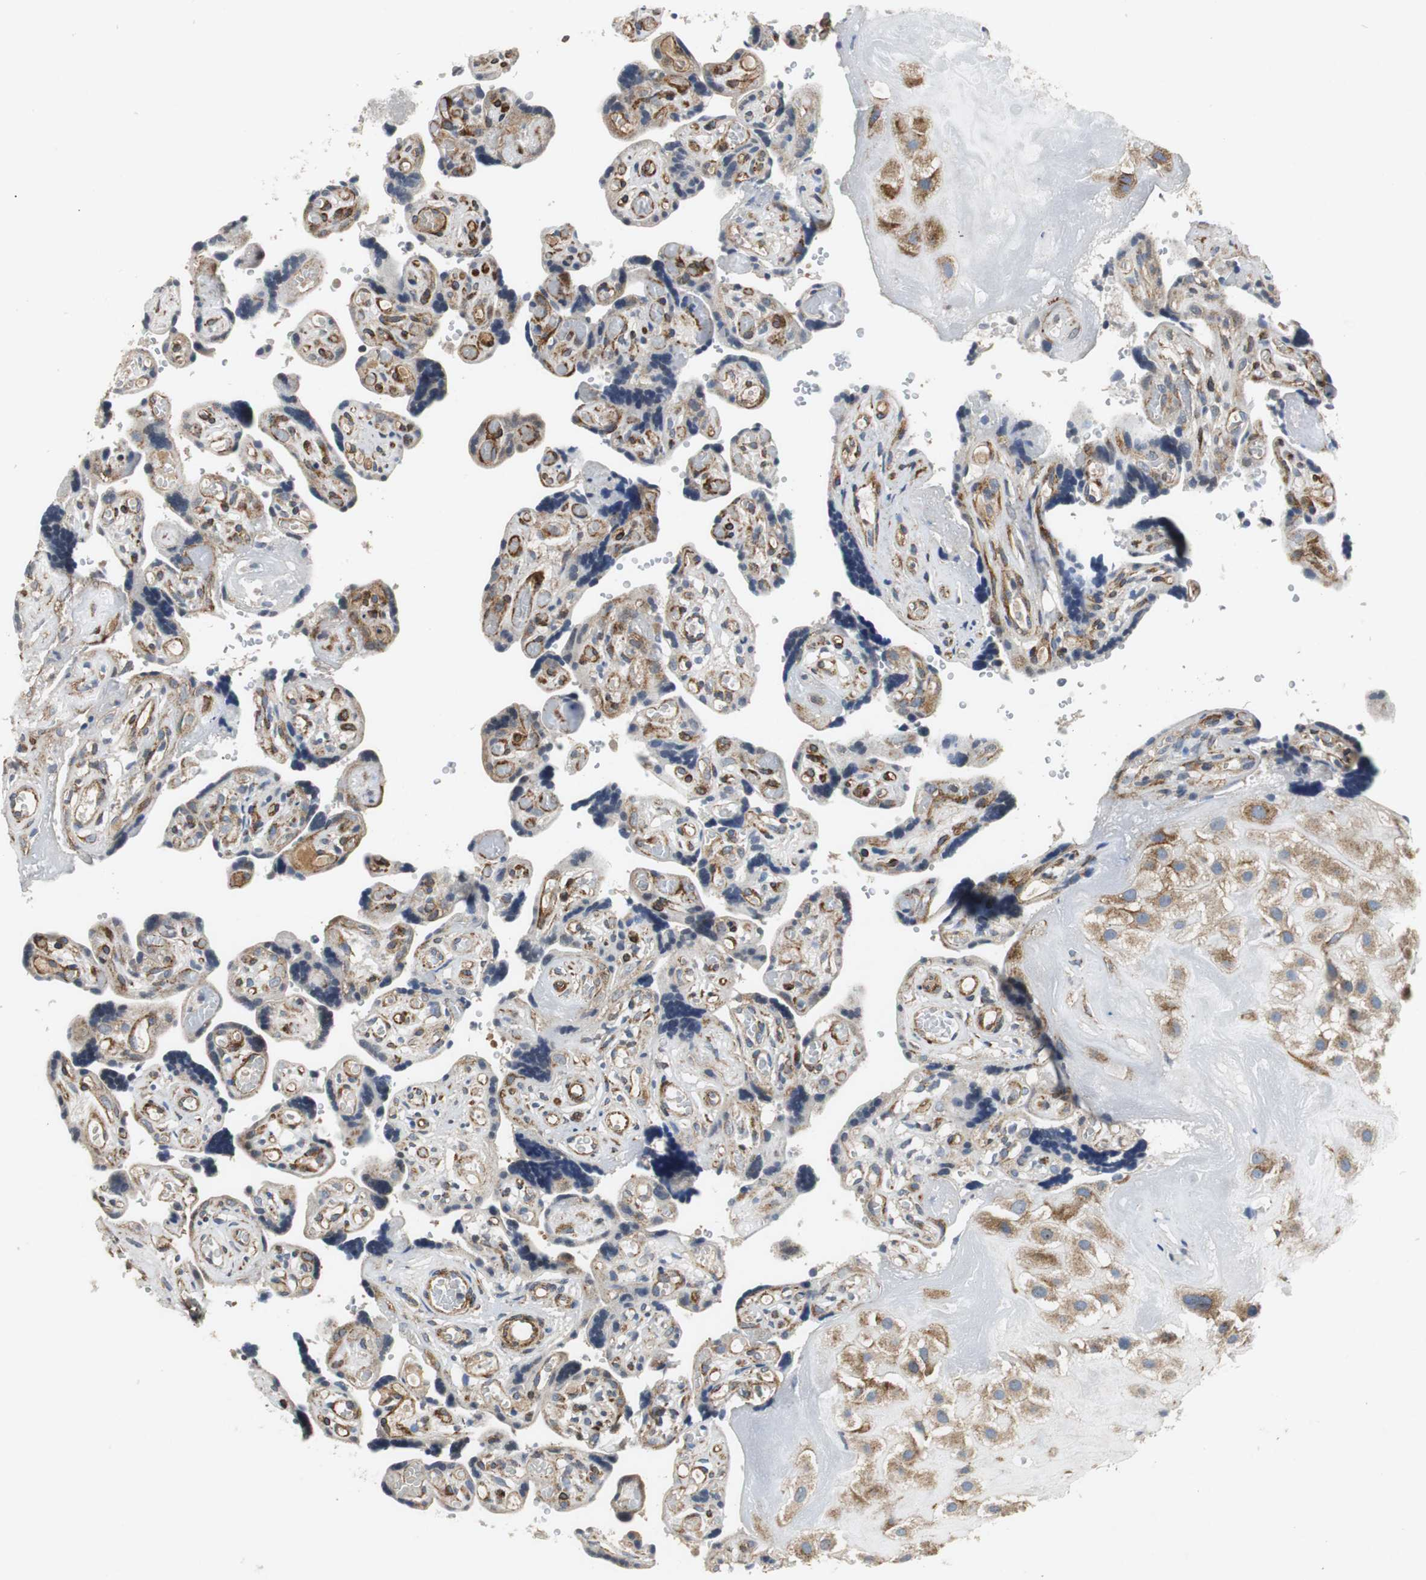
{"staining": {"intensity": "moderate", "quantity": ">75%", "location": "cytoplasmic/membranous"}, "tissue": "placenta", "cell_type": "Decidual cells", "image_type": "normal", "snomed": [{"axis": "morphology", "description": "Normal tissue, NOS"}, {"axis": "topography", "description": "Placenta"}], "caption": "DAB (3,3'-diaminobenzidine) immunohistochemical staining of benign placenta exhibits moderate cytoplasmic/membranous protein staining in approximately >75% of decidual cells.", "gene": "ISCU", "patient": {"sex": "female", "age": 30}}